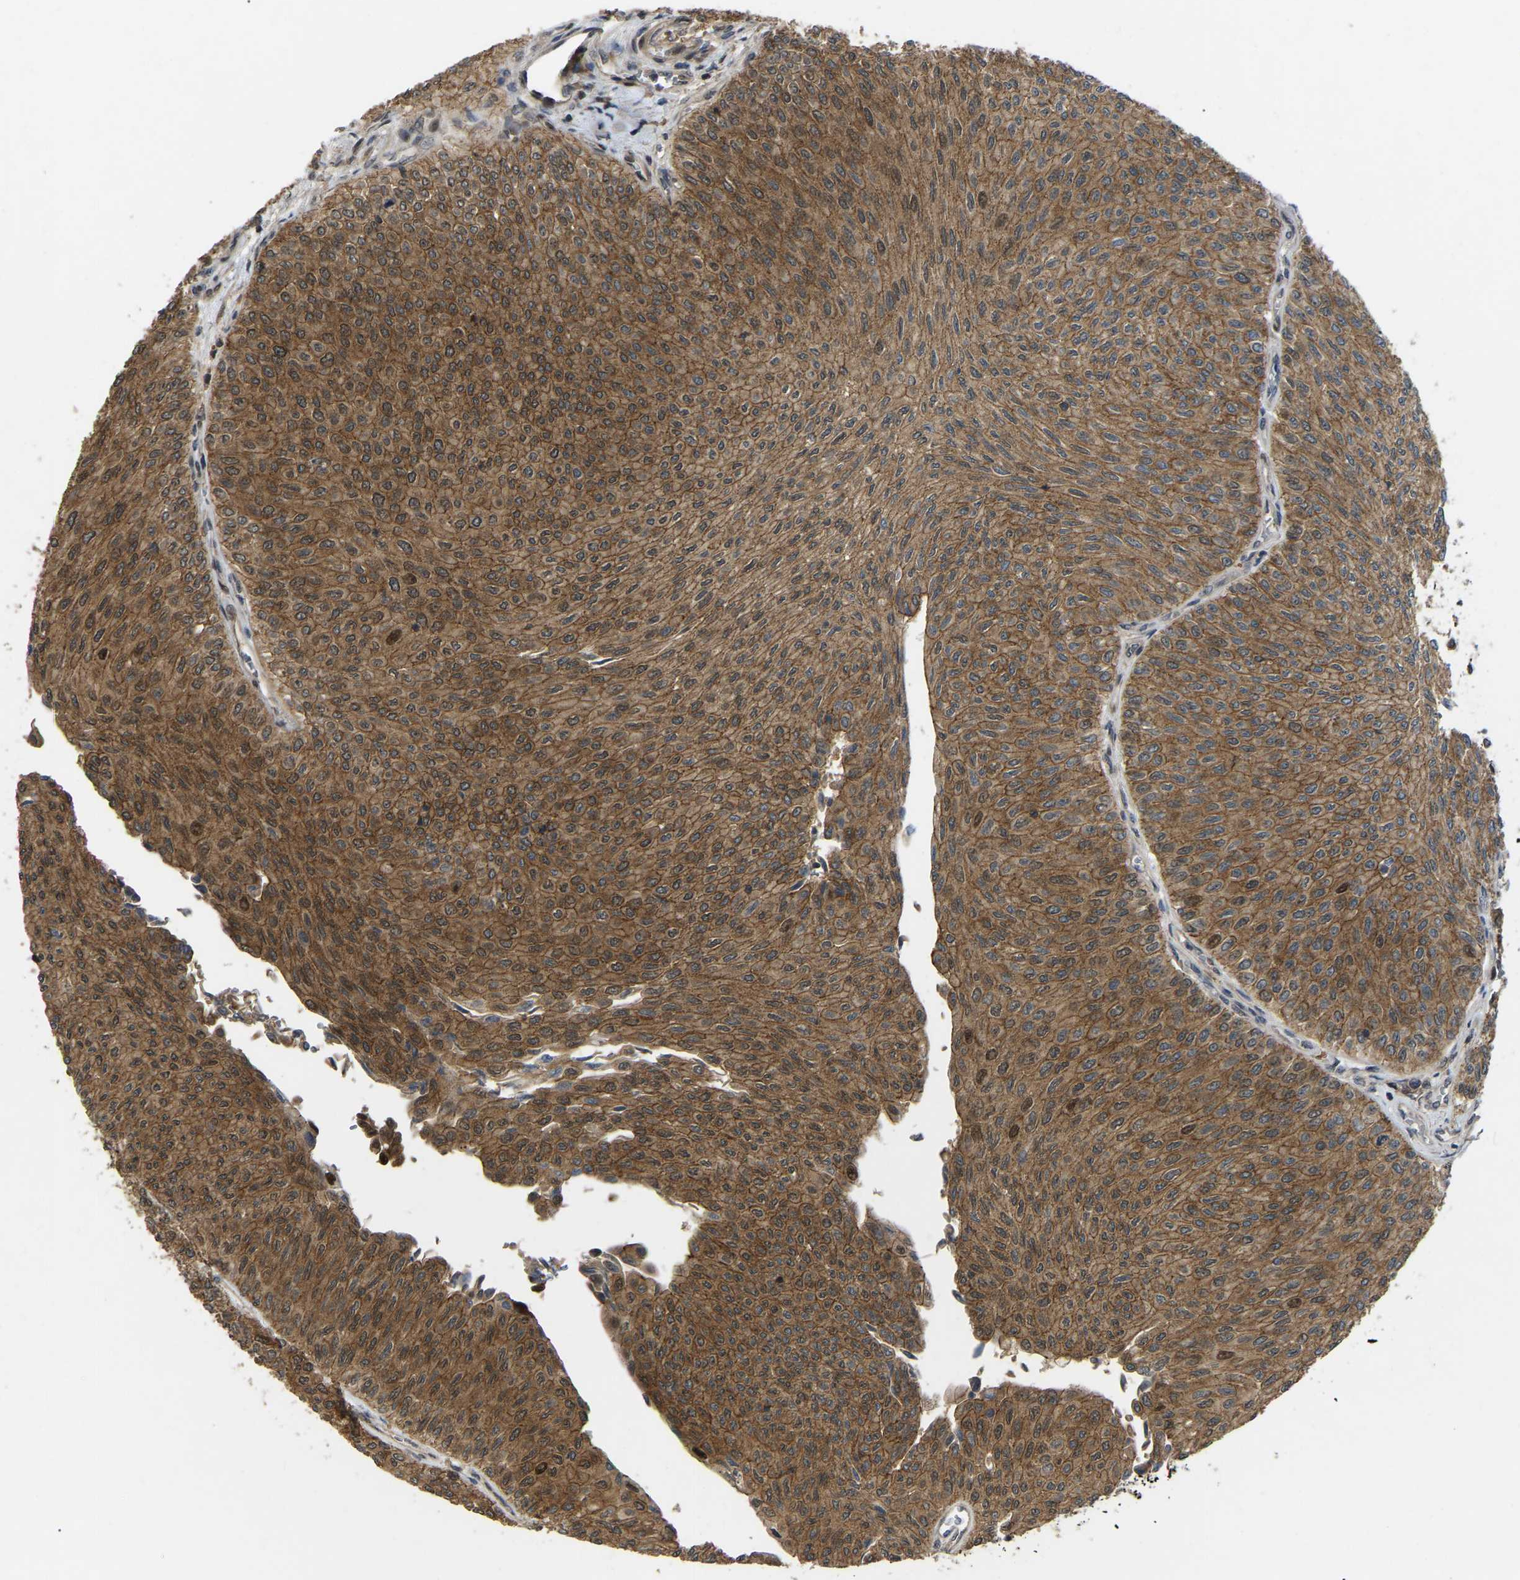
{"staining": {"intensity": "moderate", "quantity": ">75%", "location": "cytoplasmic/membranous,nuclear"}, "tissue": "urothelial cancer", "cell_type": "Tumor cells", "image_type": "cancer", "snomed": [{"axis": "morphology", "description": "Urothelial carcinoma, Low grade"}, {"axis": "topography", "description": "Urinary bladder"}], "caption": "Immunohistochemistry (IHC) histopathology image of human low-grade urothelial carcinoma stained for a protein (brown), which reveals medium levels of moderate cytoplasmic/membranous and nuclear expression in approximately >75% of tumor cells.", "gene": "KIAA1549", "patient": {"sex": "male", "age": 78}}